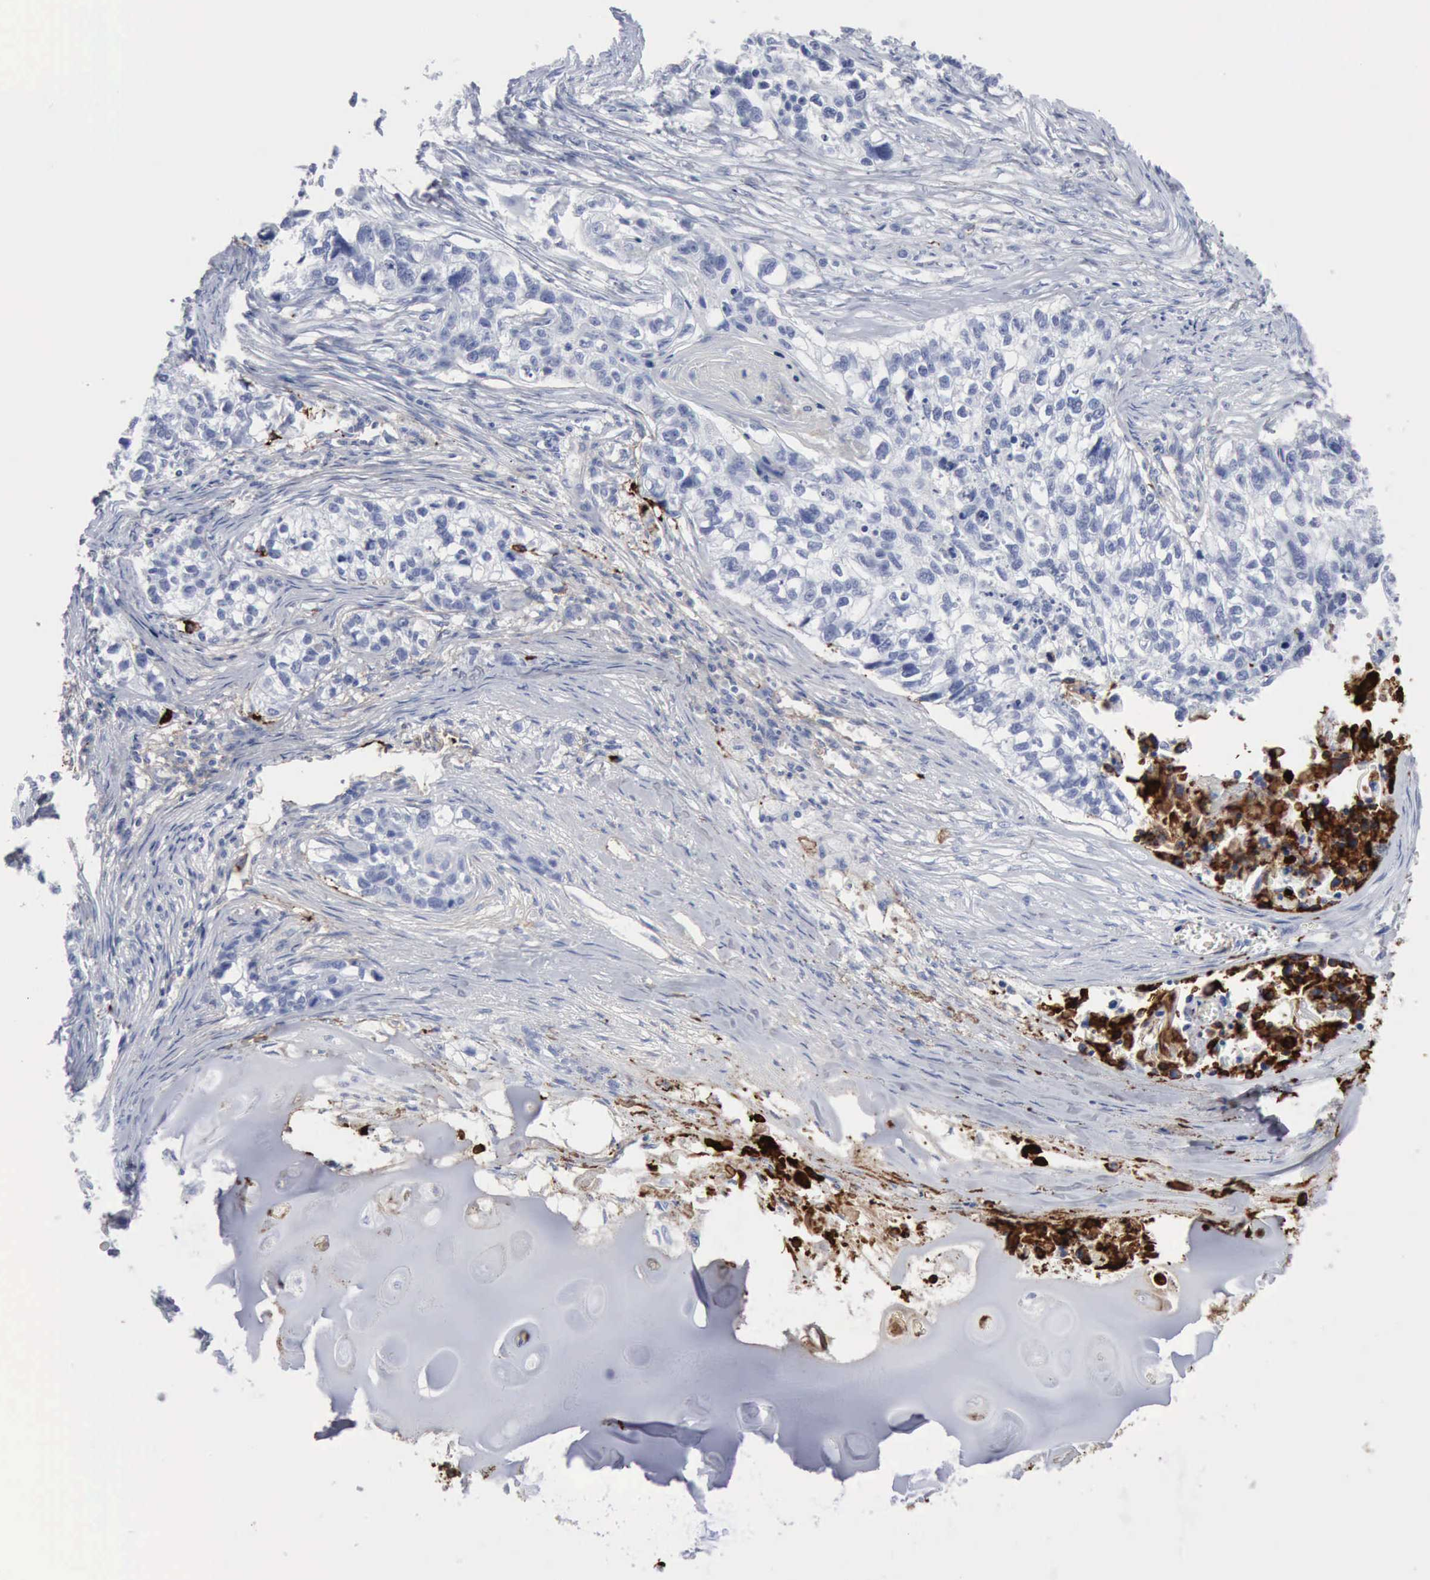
{"staining": {"intensity": "negative", "quantity": "none", "location": "none"}, "tissue": "lung cancer", "cell_type": "Tumor cells", "image_type": "cancer", "snomed": [{"axis": "morphology", "description": "Squamous cell carcinoma, NOS"}, {"axis": "topography", "description": "Lymph node"}, {"axis": "topography", "description": "Lung"}], "caption": "Histopathology image shows no significant protein staining in tumor cells of lung cancer (squamous cell carcinoma). (DAB (3,3'-diaminobenzidine) immunohistochemistry with hematoxylin counter stain).", "gene": "C4BPA", "patient": {"sex": "male", "age": 74}}